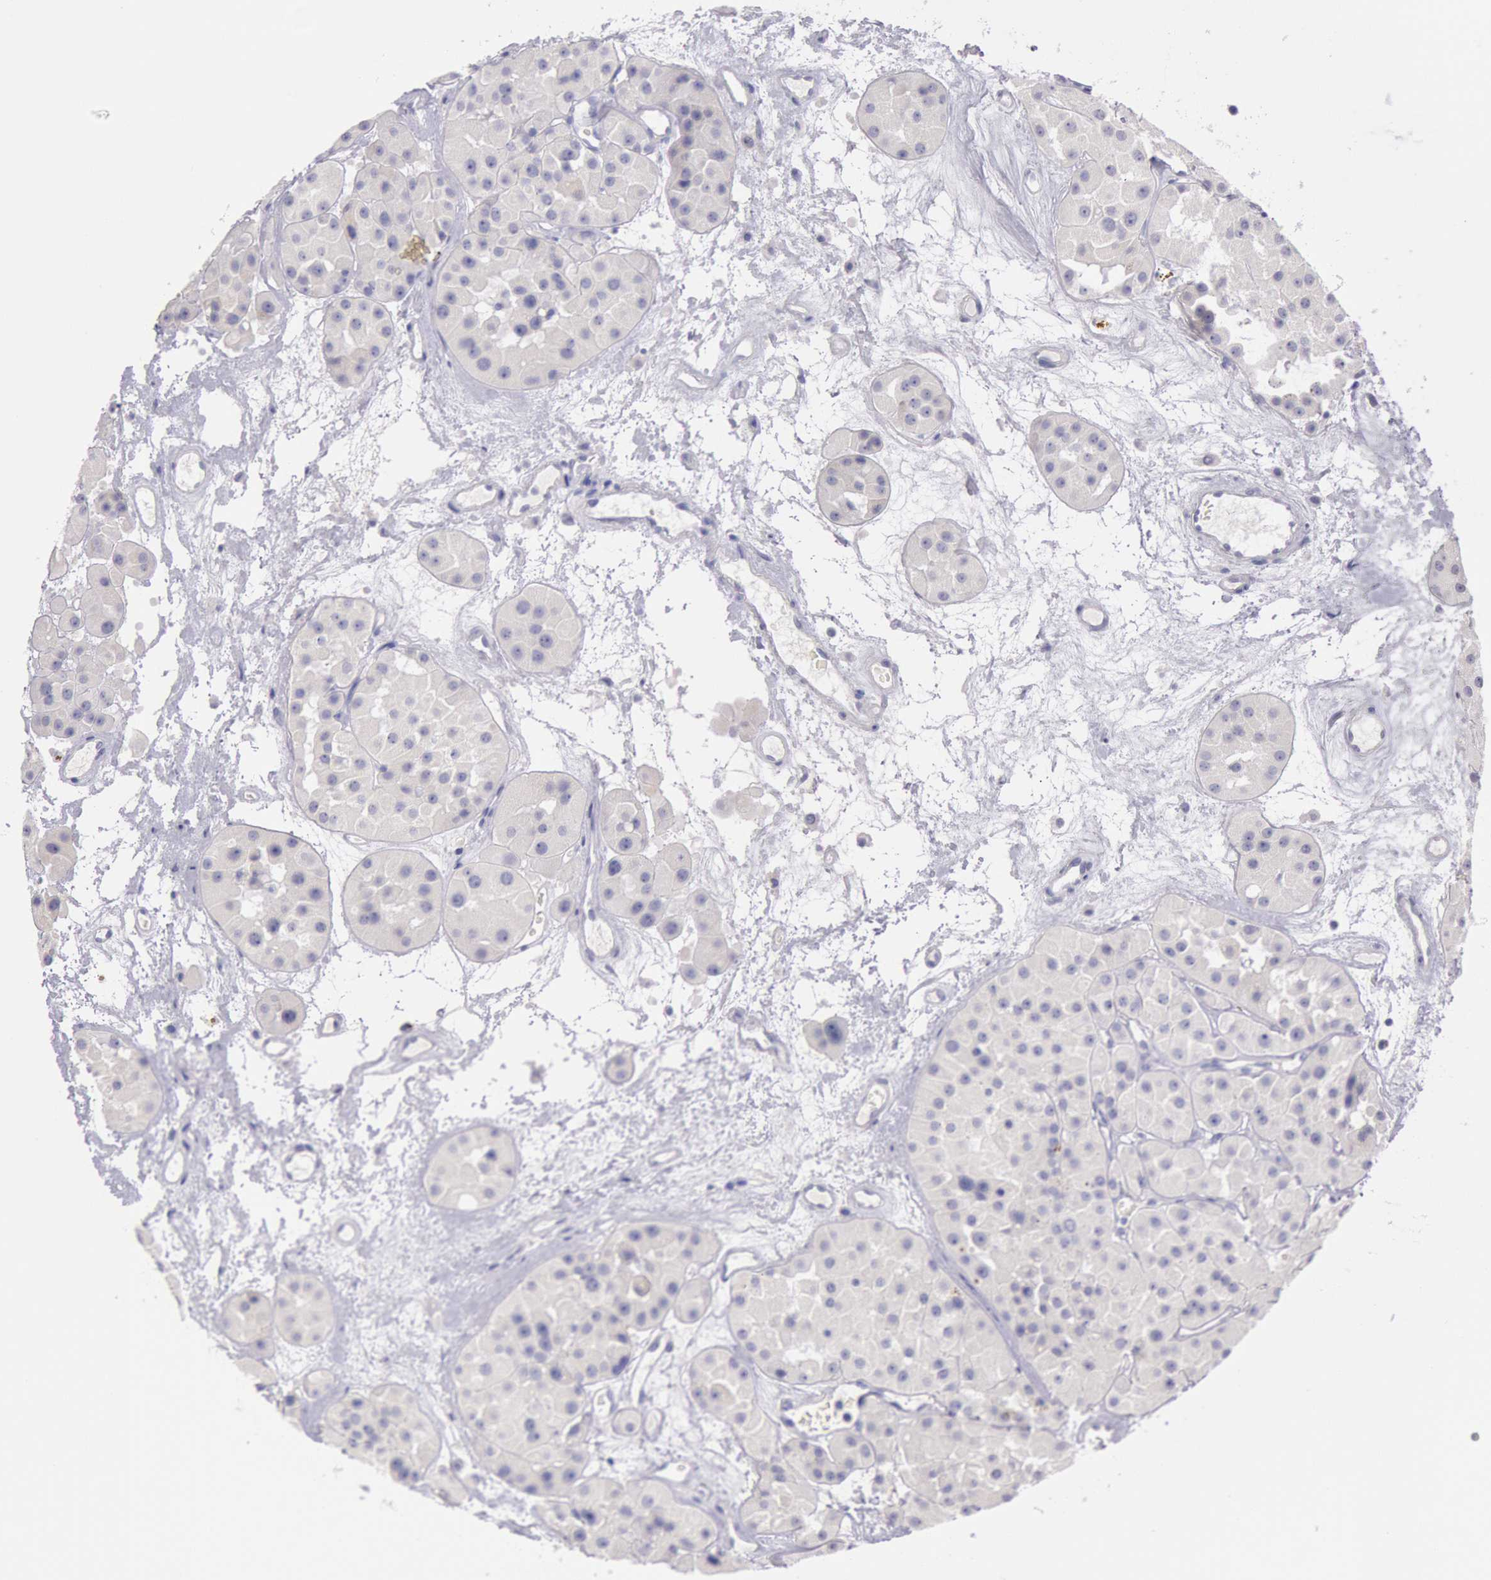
{"staining": {"intensity": "negative", "quantity": "none", "location": "none"}, "tissue": "renal cancer", "cell_type": "Tumor cells", "image_type": "cancer", "snomed": [{"axis": "morphology", "description": "Adenocarcinoma, uncertain malignant potential"}, {"axis": "topography", "description": "Kidney"}], "caption": "High magnification brightfield microscopy of renal cancer (adenocarcinoma,  uncertain malignant potential) stained with DAB (brown) and counterstained with hematoxylin (blue): tumor cells show no significant positivity.", "gene": "EGFR", "patient": {"sex": "male", "age": 63}}